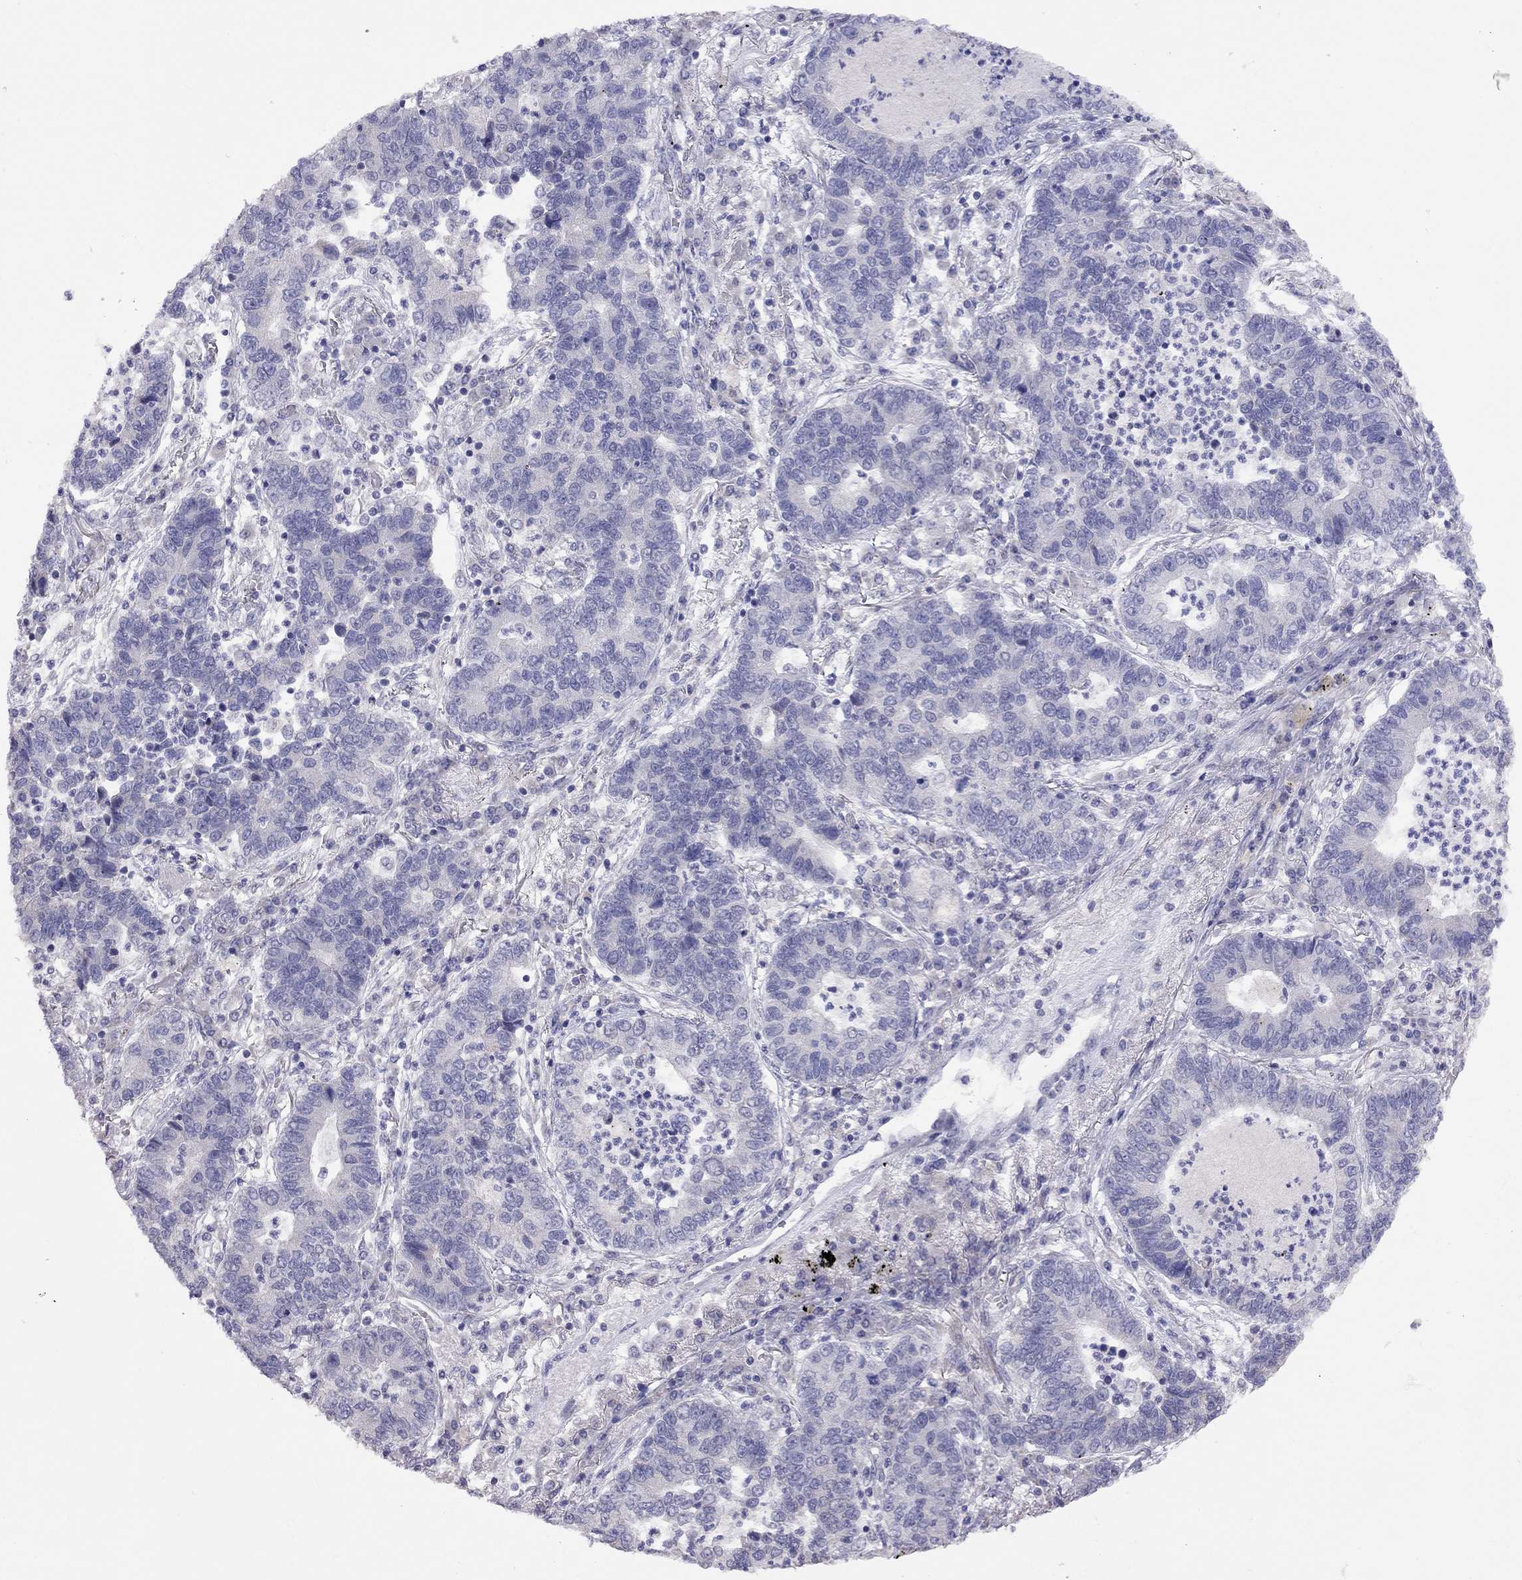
{"staining": {"intensity": "negative", "quantity": "none", "location": "none"}, "tissue": "lung cancer", "cell_type": "Tumor cells", "image_type": "cancer", "snomed": [{"axis": "morphology", "description": "Adenocarcinoma, NOS"}, {"axis": "topography", "description": "Lung"}], "caption": "DAB (3,3'-diaminobenzidine) immunohistochemical staining of human adenocarcinoma (lung) displays no significant staining in tumor cells.", "gene": "HES5", "patient": {"sex": "female", "age": 57}}